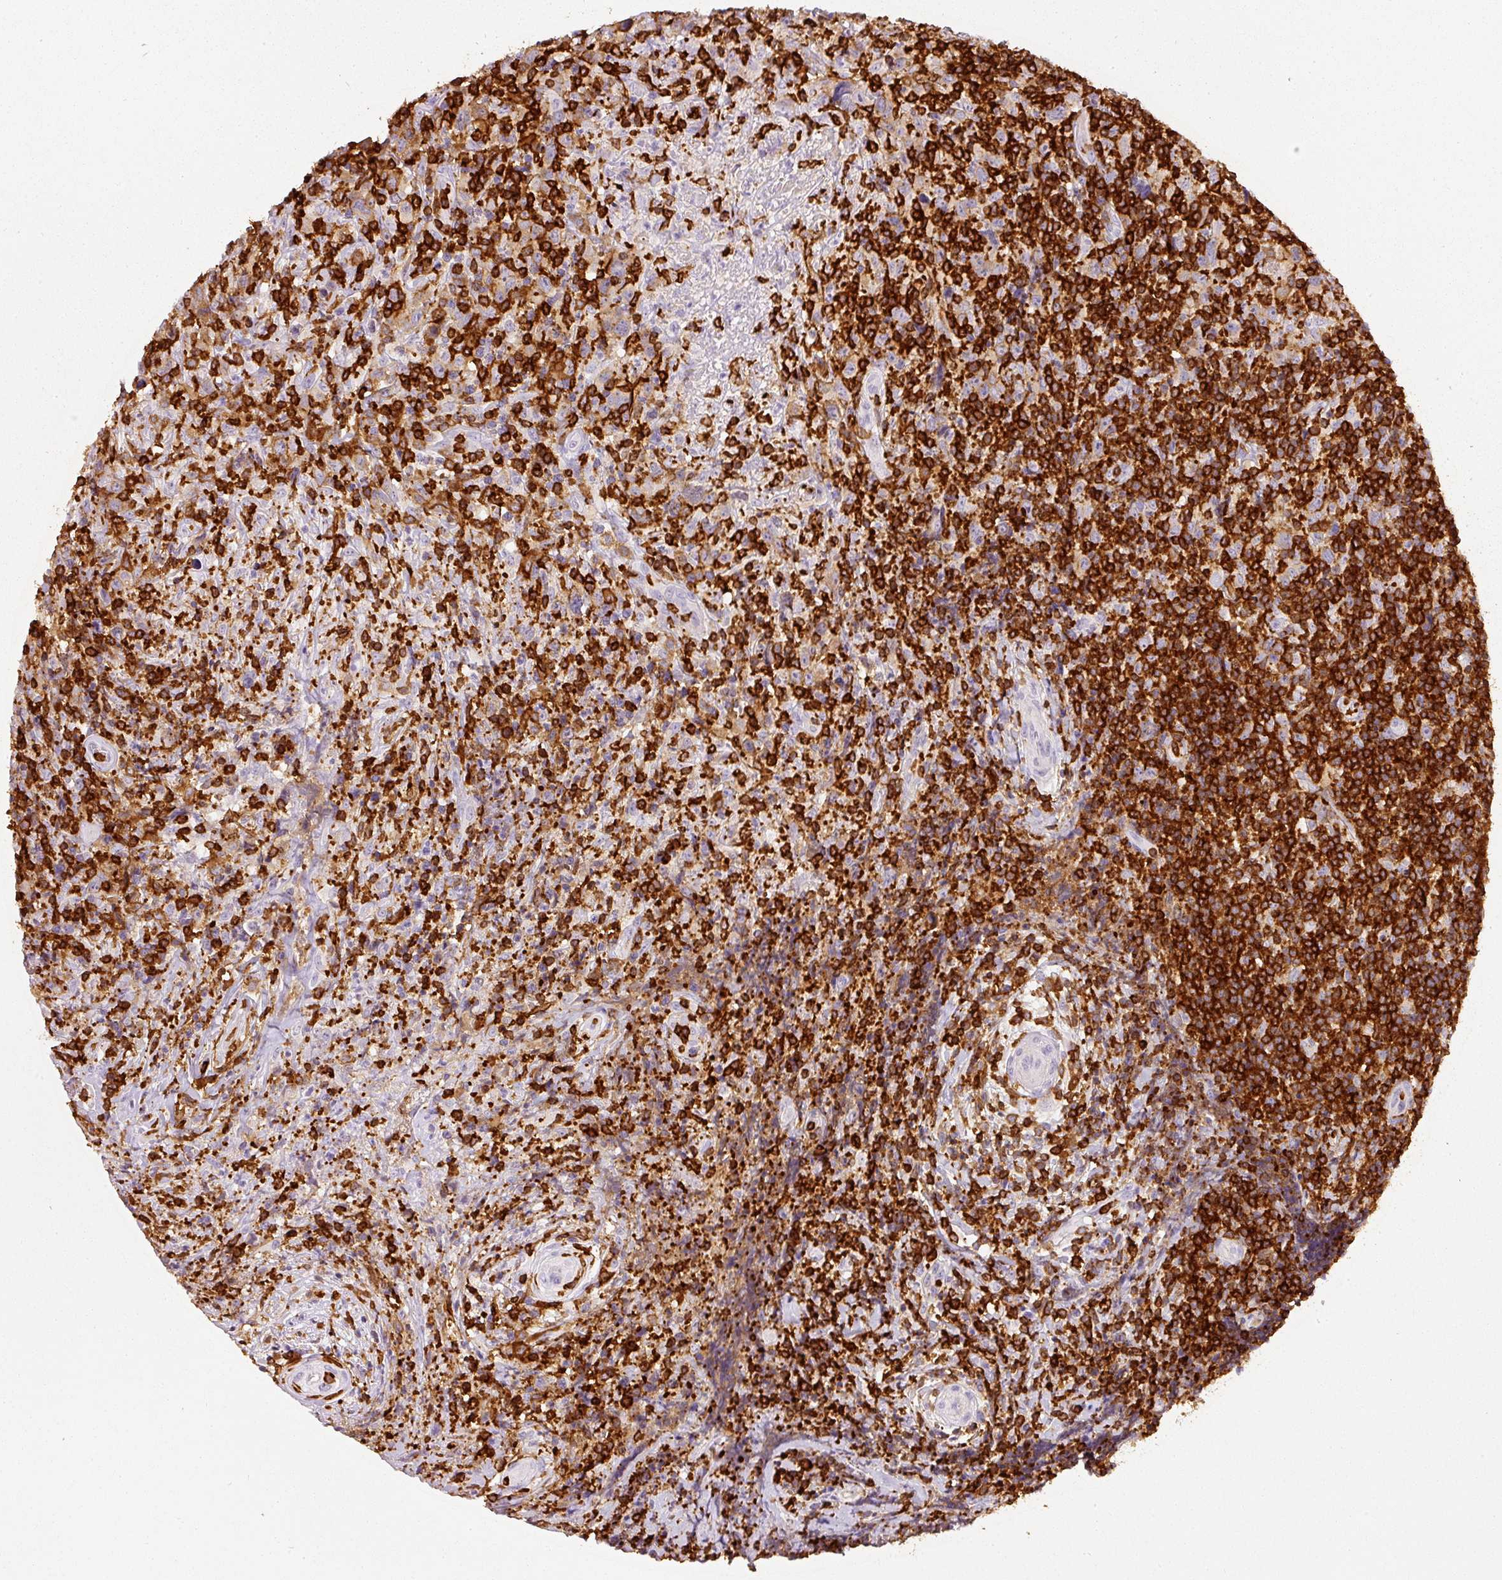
{"staining": {"intensity": "moderate", "quantity": "<25%", "location": "cytoplasmic/membranous"}, "tissue": "lymphoma", "cell_type": "Tumor cells", "image_type": "cancer", "snomed": [{"axis": "morphology", "description": "Hodgkin's disease, NOS"}, {"axis": "topography", "description": "Lymph node"}], "caption": "Human lymphoma stained with a brown dye displays moderate cytoplasmic/membranous positive expression in approximately <25% of tumor cells.", "gene": "EVL", "patient": {"sex": "female", "age": 18}}